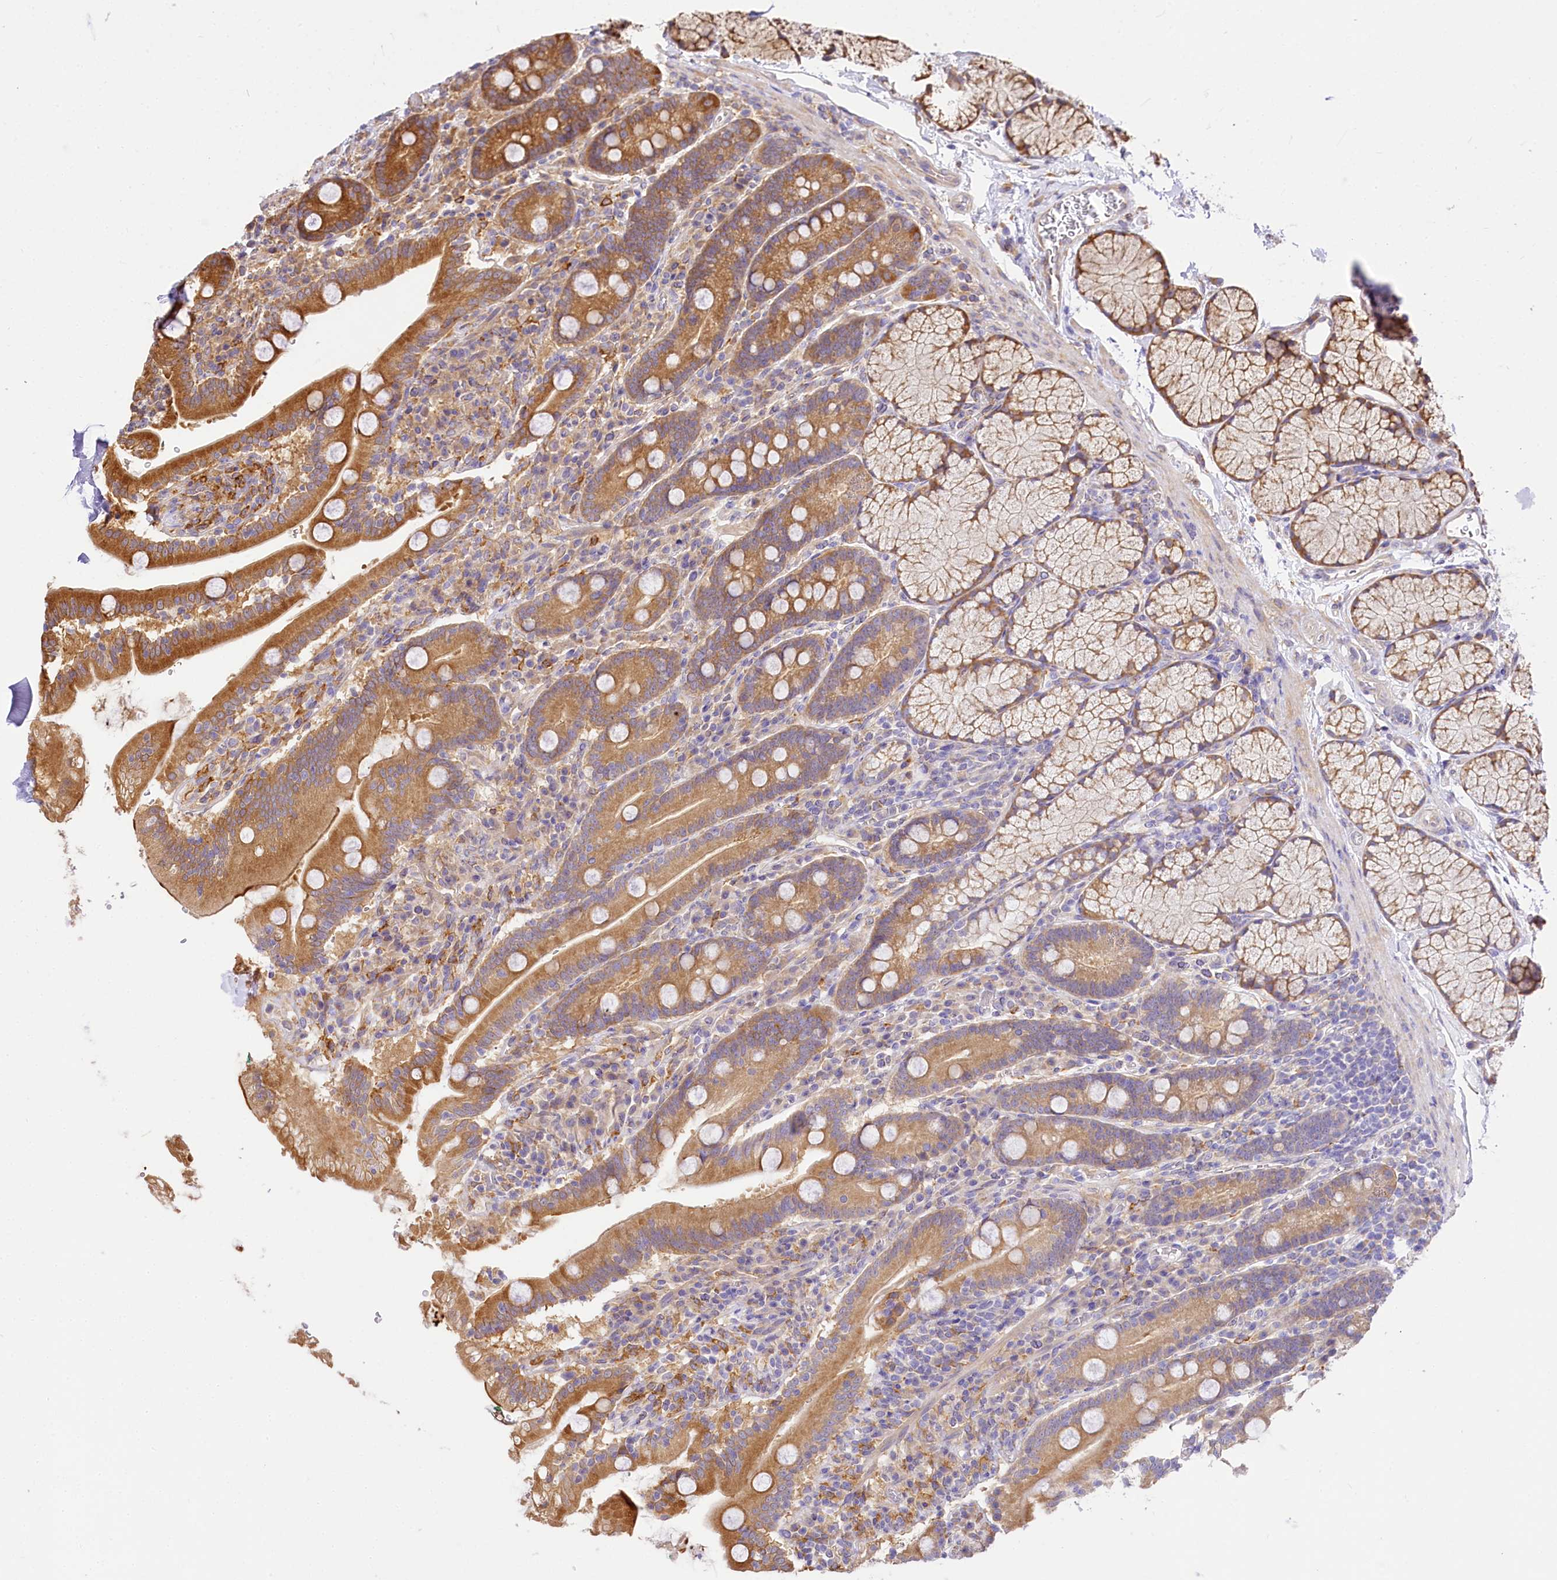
{"staining": {"intensity": "moderate", "quantity": ">75%", "location": "cytoplasmic/membranous"}, "tissue": "duodenum", "cell_type": "Glandular cells", "image_type": "normal", "snomed": [{"axis": "morphology", "description": "Normal tissue, NOS"}, {"axis": "topography", "description": "Duodenum"}], "caption": "Unremarkable duodenum was stained to show a protein in brown. There is medium levels of moderate cytoplasmic/membranous staining in about >75% of glandular cells. The protein is stained brown, and the nuclei are stained in blue (DAB IHC with brightfield microscopy, high magnification).", "gene": "PPIP5K2", "patient": {"sex": "male", "age": 35}}